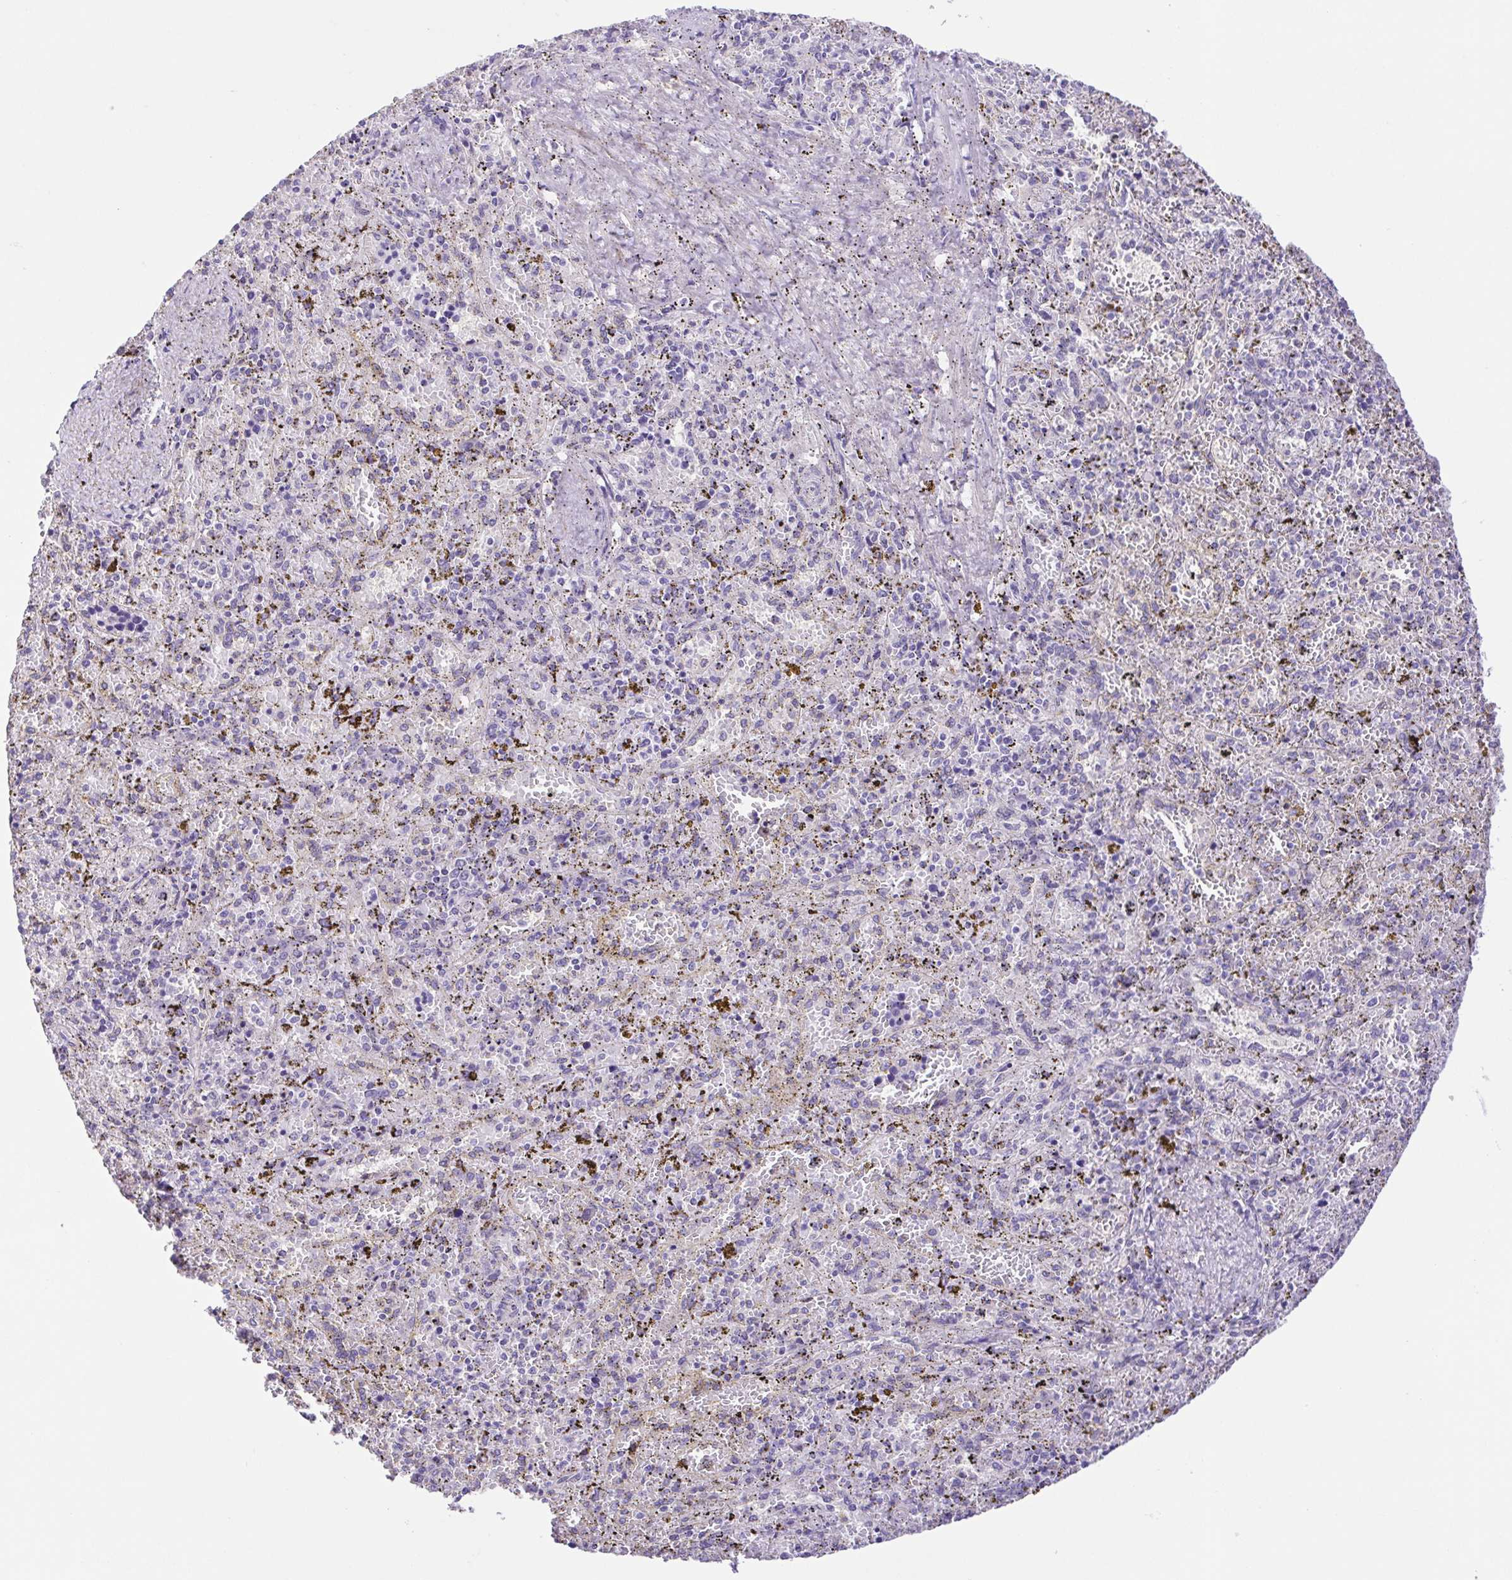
{"staining": {"intensity": "negative", "quantity": "none", "location": "none"}, "tissue": "spleen", "cell_type": "Cells in red pulp", "image_type": "normal", "snomed": [{"axis": "morphology", "description": "Normal tissue, NOS"}, {"axis": "topography", "description": "Spleen"}], "caption": "IHC of benign human spleen reveals no expression in cells in red pulp. (DAB (3,3'-diaminobenzidine) immunohistochemistry, high magnification).", "gene": "DCLK2", "patient": {"sex": "female", "age": 50}}